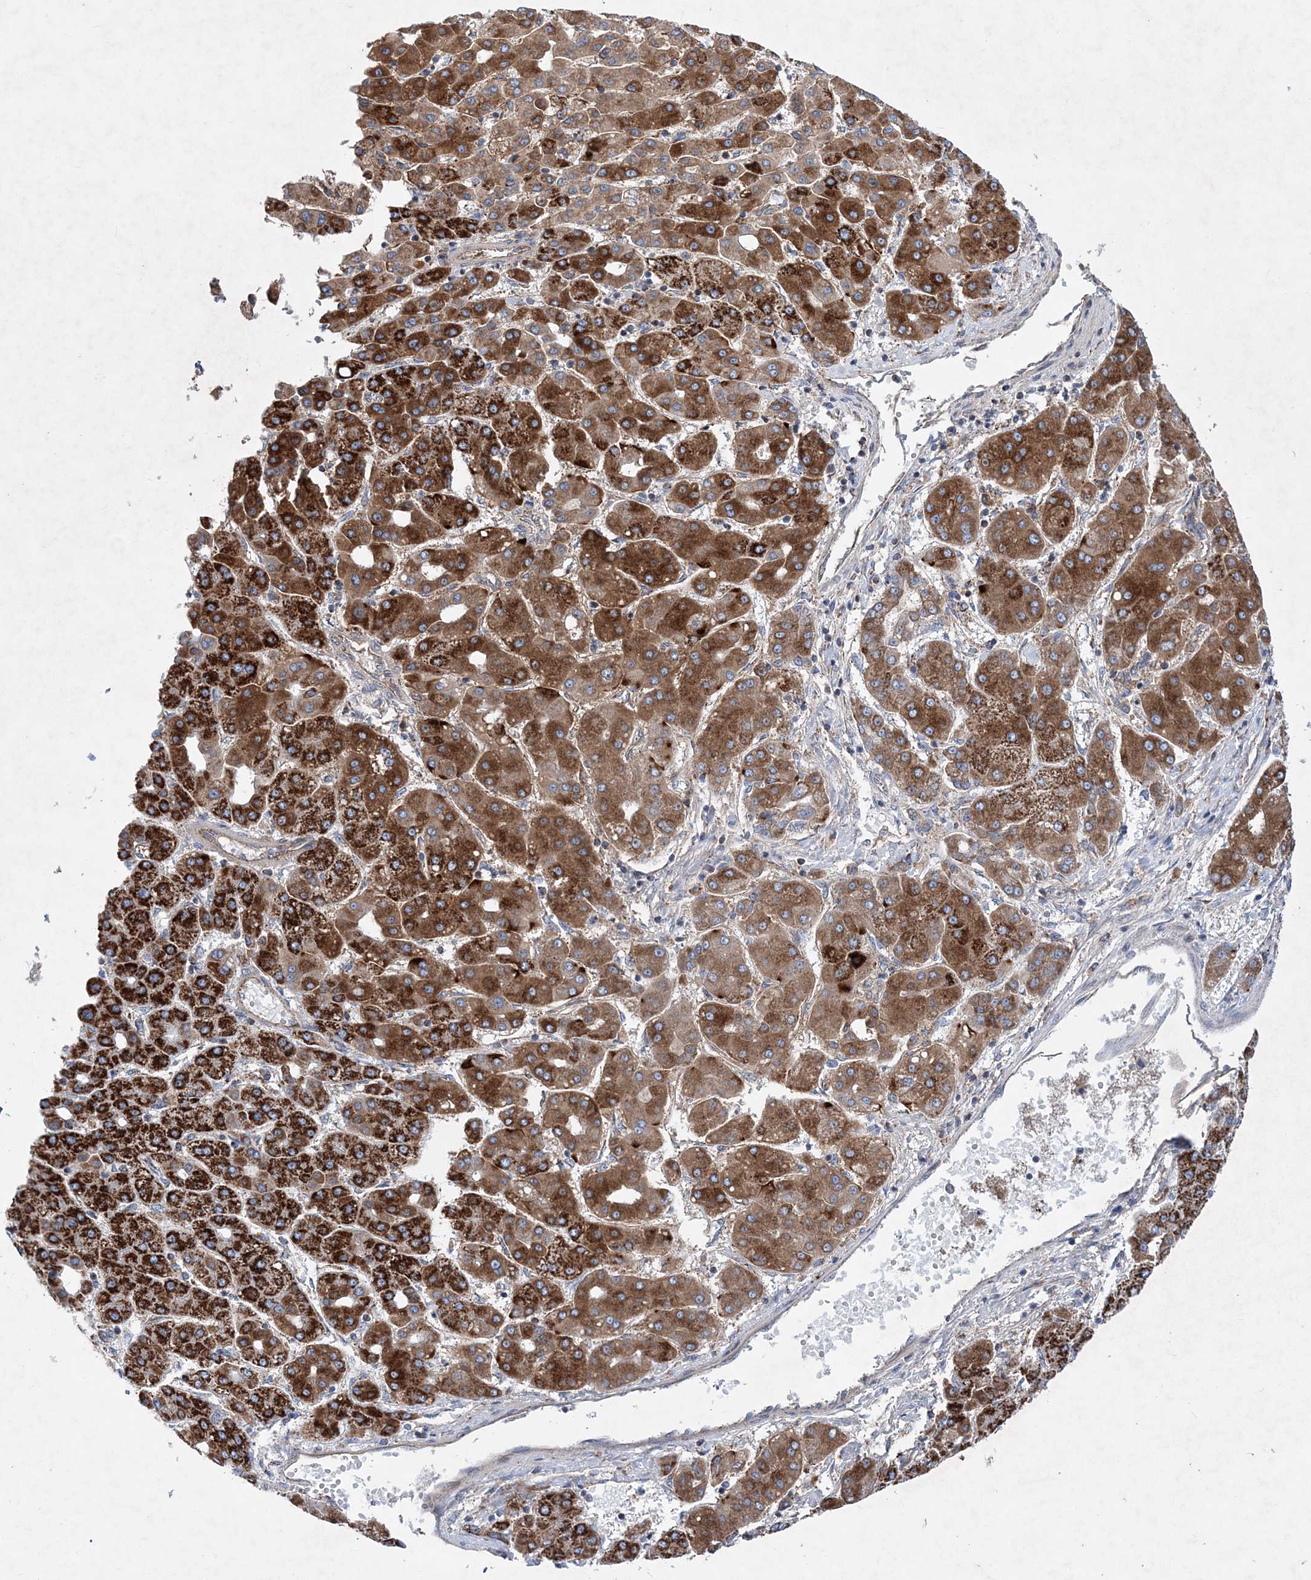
{"staining": {"intensity": "strong", "quantity": ">75%", "location": "cytoplasmic/membranous"}, "tissue": "liver cancer", "cell_type": "Tumor cells", "image_type": "cancer", "snomed": [{"axis": "morphology", "description": "Carcinoma, Hepatocellular, NOS"}, {"axis": "topography", "description": "Liver"}], "caption": "Protein expression analysis of human hepatocellular carcinoma (liver) reveals strong cytoplasmic/membranous positivity in approximately >75% of tumor cells. (DAB (3,3'-diaminobenzidine) IHC with brightfield microscopy, high magnification).", "gene": "NGLY1", "patient": {"sex": "male", "age": 65}}